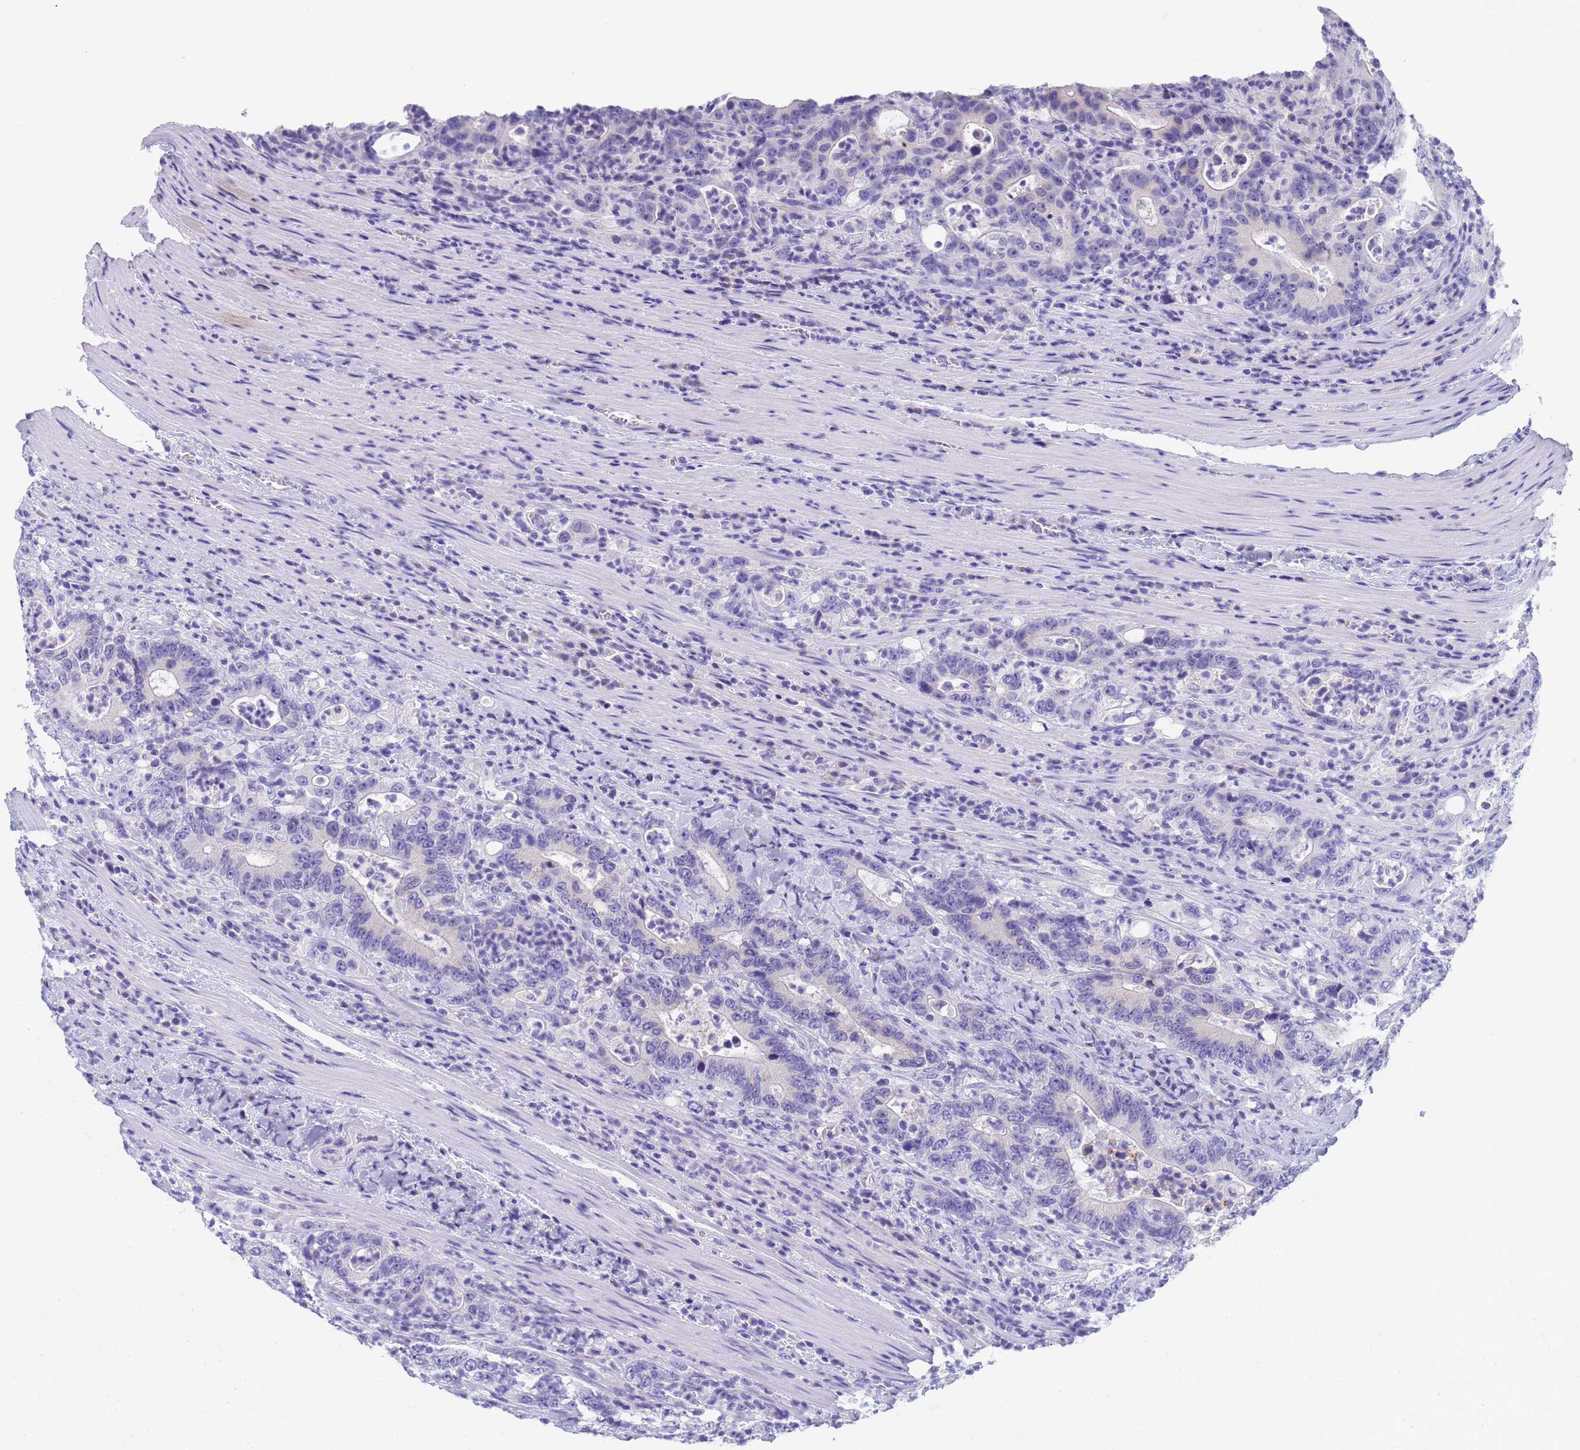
{"staining": {"intensity": "negative", "quantity": "none", "location": "none"}, "tissue": "colorectal cancer", "cell_type": "Tumor cells", "image_type": "cancer", "snomed": [{"axis": "morphology", "description": "Adenocarcinoma, NOS"}, {"axis": "topography", "description": "Colon"}], "caption": "This is an immunohistochemistry (IHC) histopathology image of colorectal adenocarcinoma. There is no expression in tumor cells.", "gene": "STATH", "patient": {"sex": "female", "age": 75}}